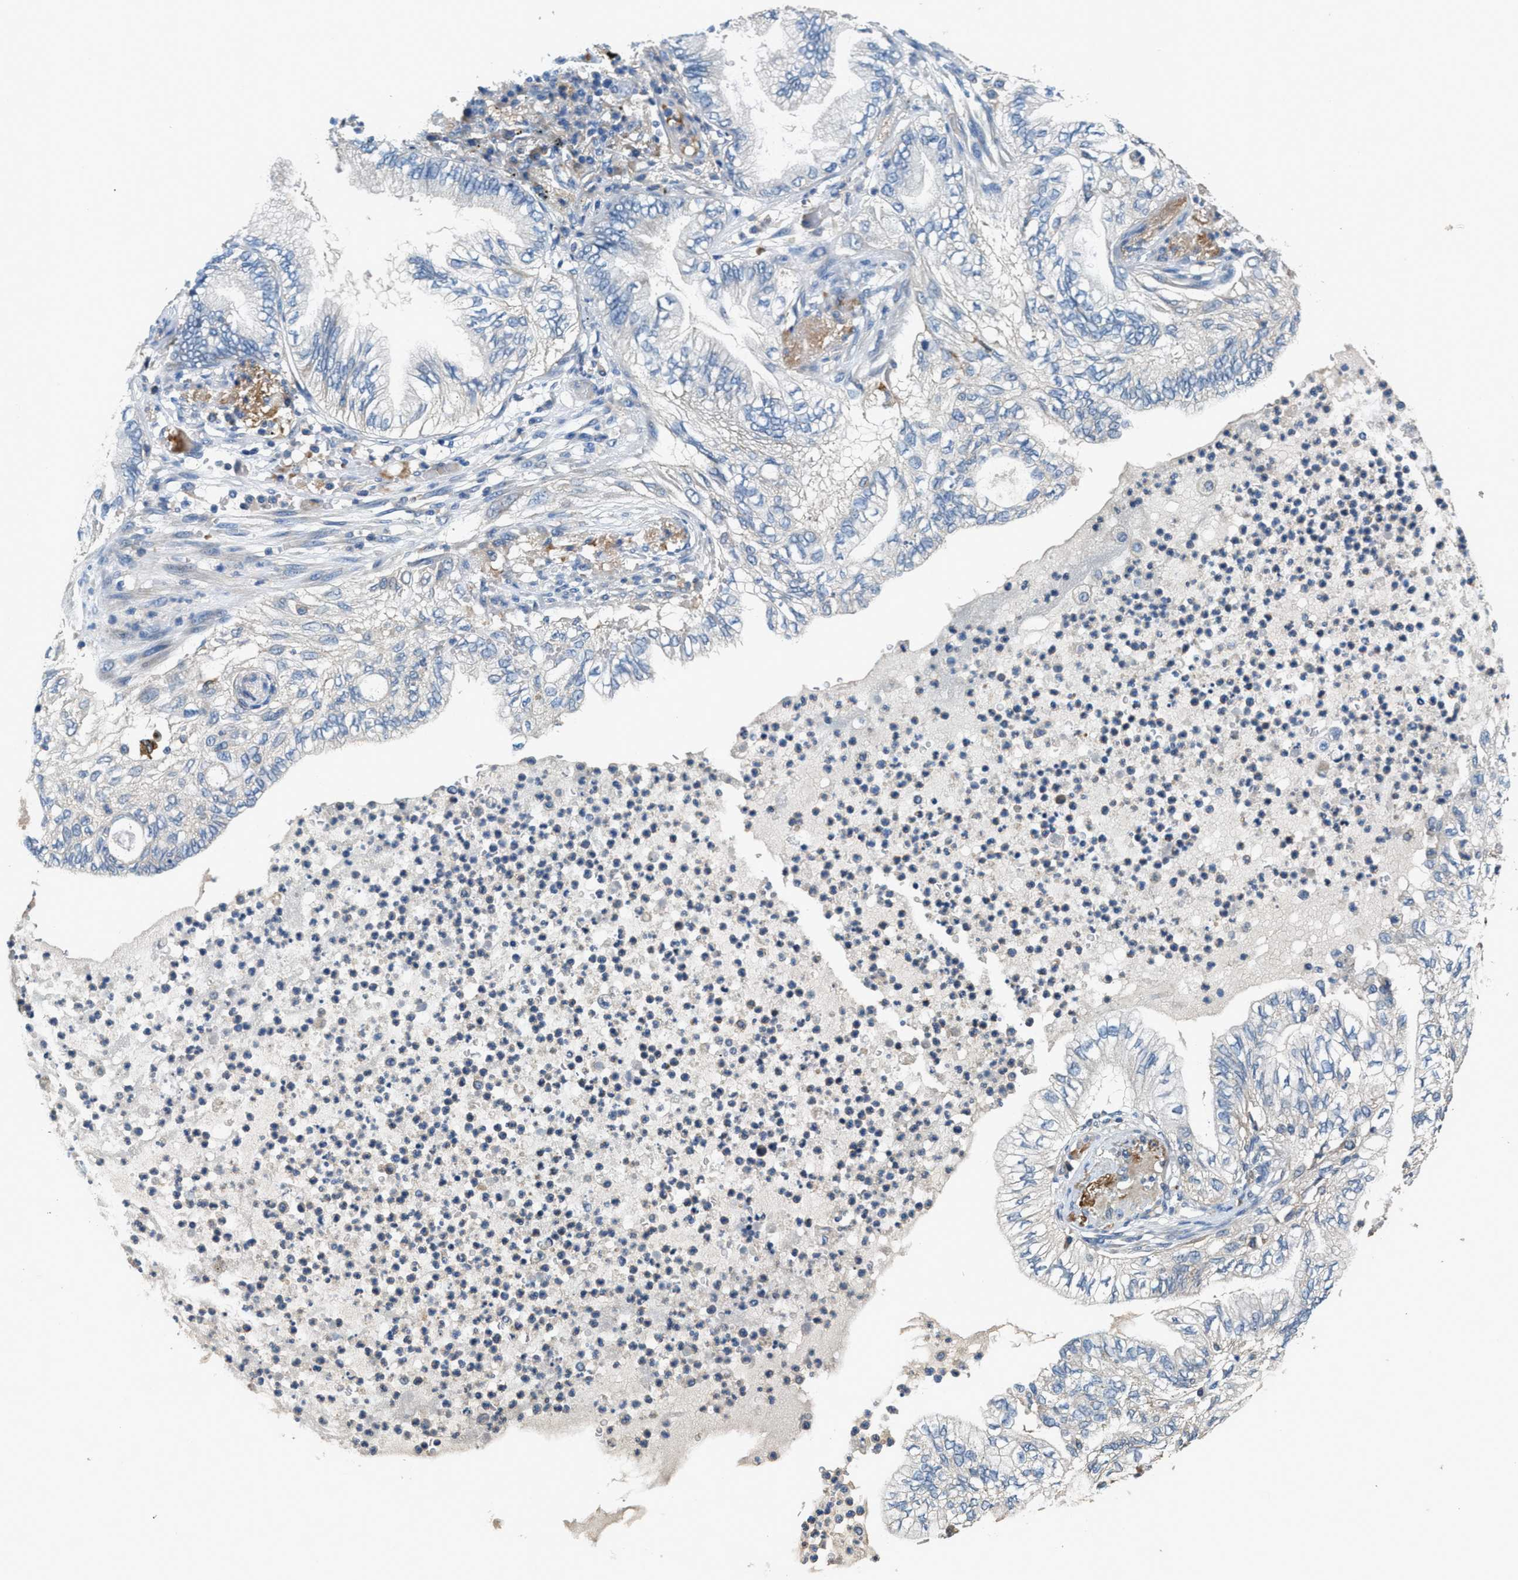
{"staining": {"intensity": "negative", "quantity": "none", "location": "none"}, "tissue": "lung cancer", "cell_type": "Tumor cells", "image_type": "cancer", "snomed": [{"axis": "morphology", "description": "Normal tissue, NOS"}, {"axis": "morphology", "description": "Adenocarcinoma, NOS"}, {"axis": "topography", "description": "Bronchus"}, {"axis": "topography", "description": "Lung"}], "caption": "Tumor cells show no significant expression in adenocarcinoma (lung).", "gene": "DGKE", "patient": {"sex": "female", "age": 70}}